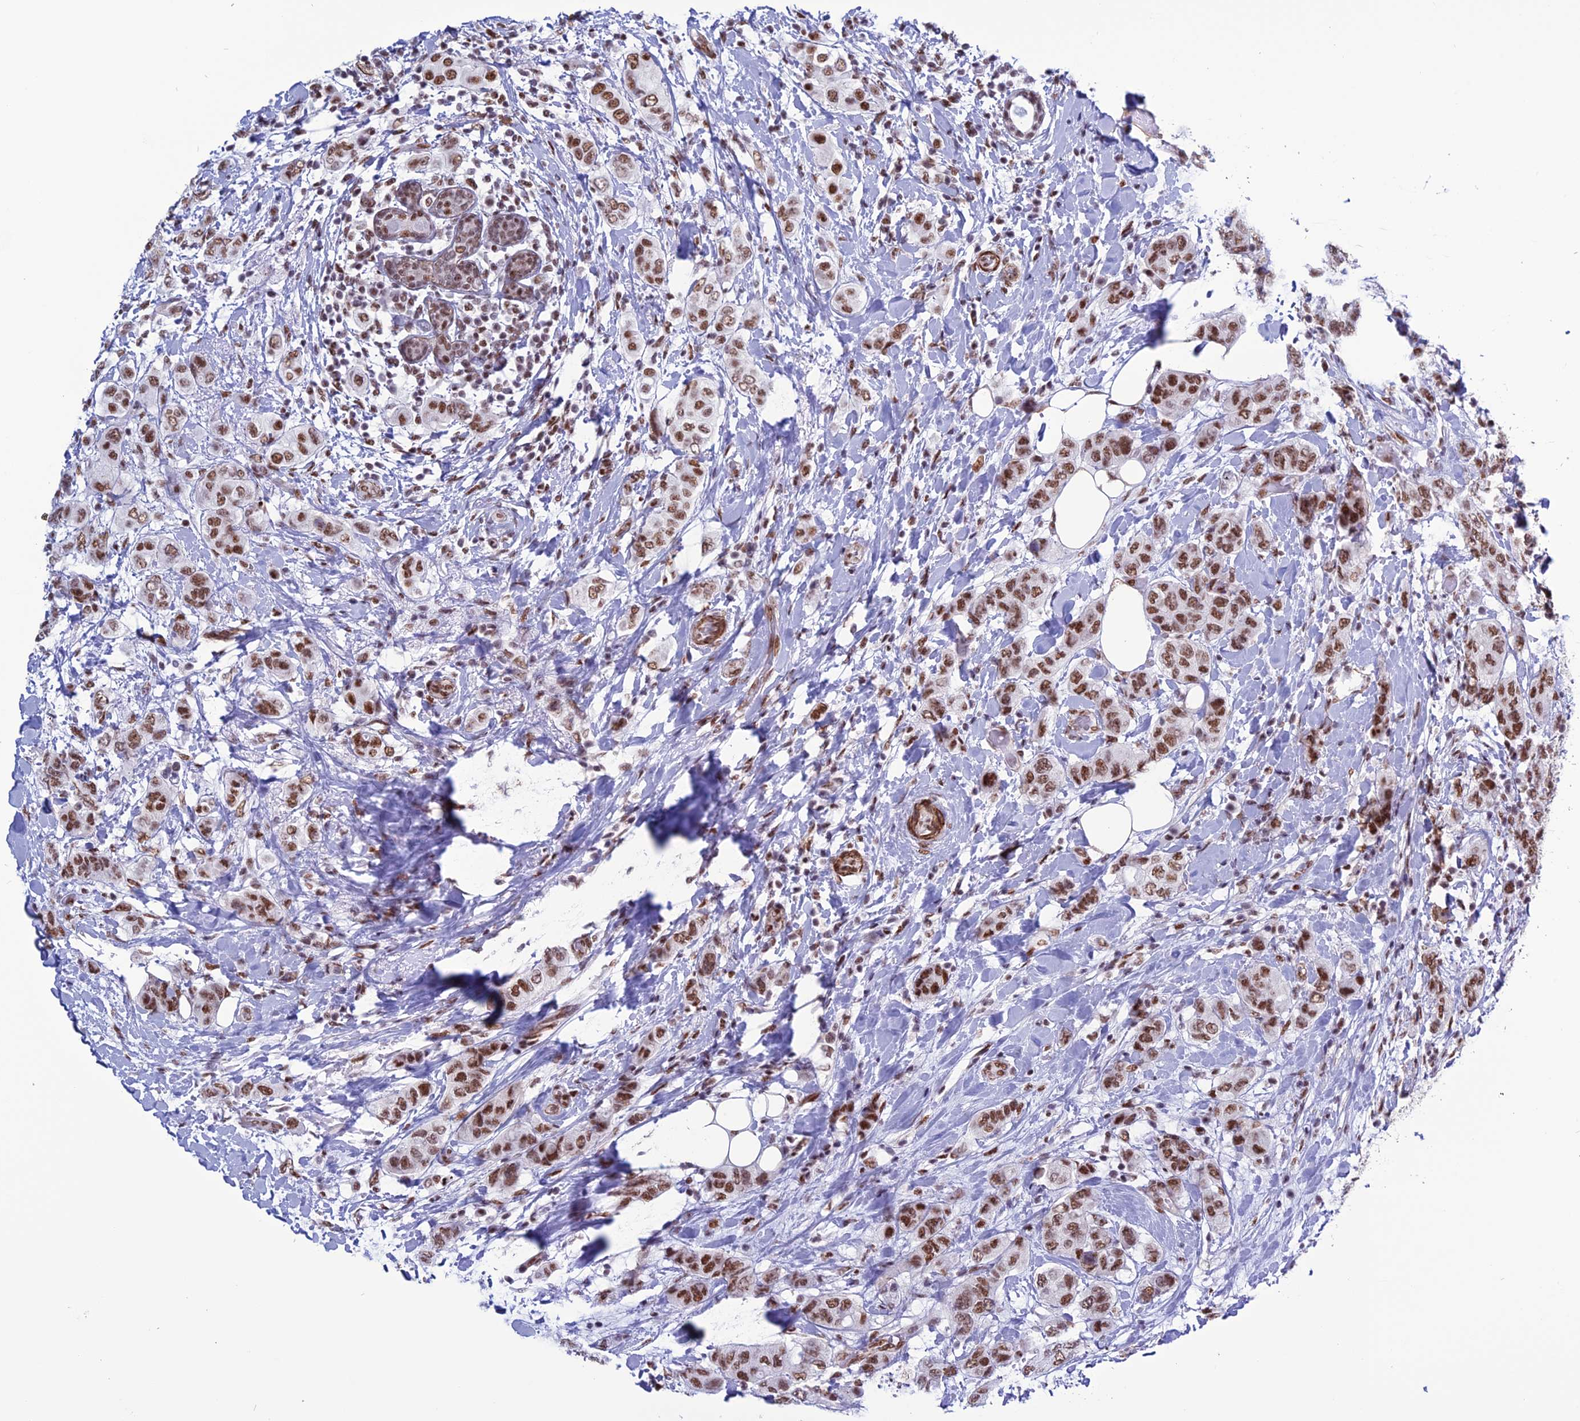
{"staining": {"intensity": "moderate", "quantity": ">75%", "location": "nuclear"}, "tissue": "breast cancer", "cell_type": "Tumor cells", "image_type": "cancer", "snomed": [{"axis": "morphology", "description": "Lobular carcinoma"}, {"axis": "topography", "description": "Breast"}], "caption": "Immunohistochemistry of breast cancer demonstrates medium levels of moderate nuclear expression in about >75% of tumor cells.", "gene": "U2AF1", "patient": {"sex": "female", "age": 51}}